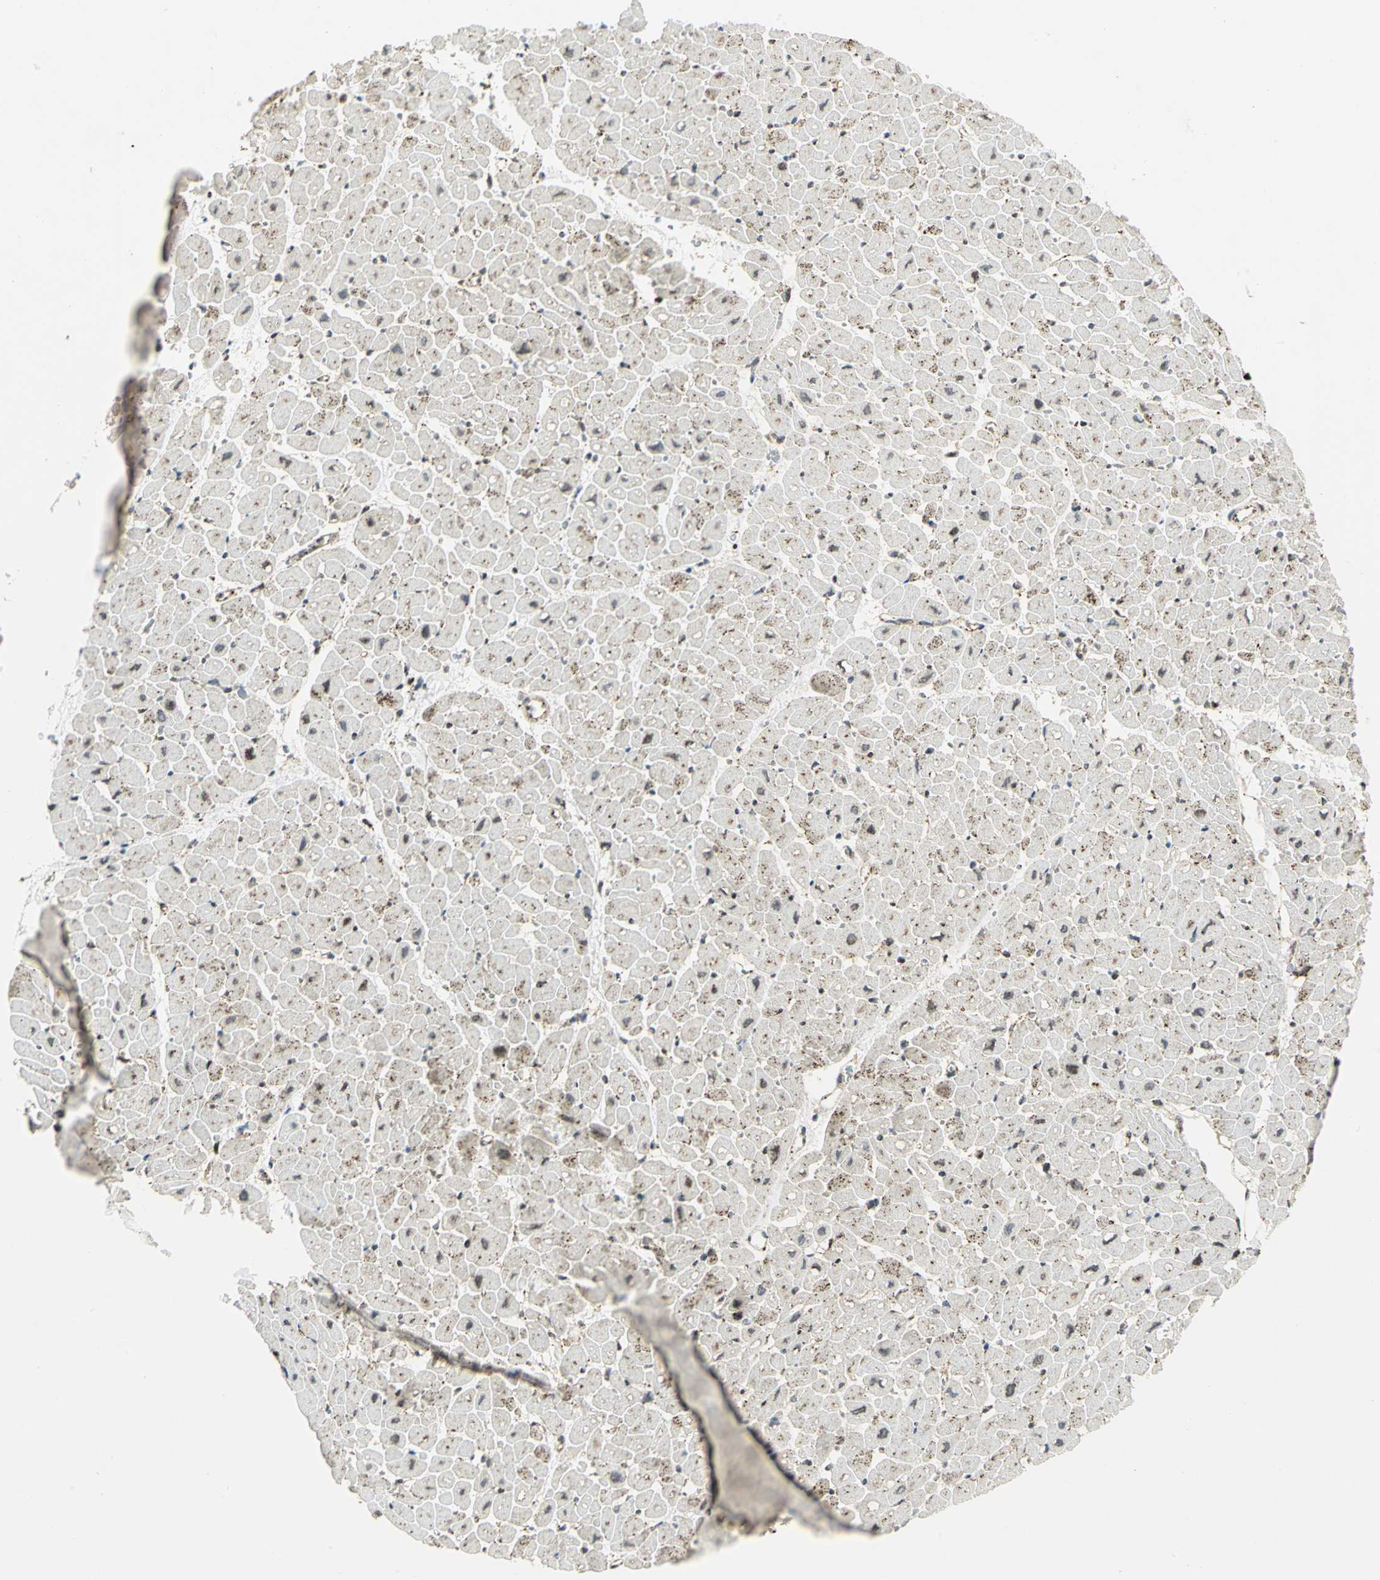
{"staining": {"intensity": "weak", "quantity": "25%-75%", "location": "cytoplasmic/membranous"}, "tissue": "heart muscle", "cell_type": "Cardiomyocytes", "image_type": "normal", "snomed": [{"axis": "morphology", "description": "Normal tissue, NOS"}, {"axis": "topography", "description": "Heart"}], "caption": "This histopathology image displays immunohistochemistry staining of unremarkable heart muscle, with low weak cytoplasmic/membranous positivity in approximately 25%-75% of cardiomyocytes.", "gene": "ATP6V1A", "patient": {"sex": "male", "age": 45}}